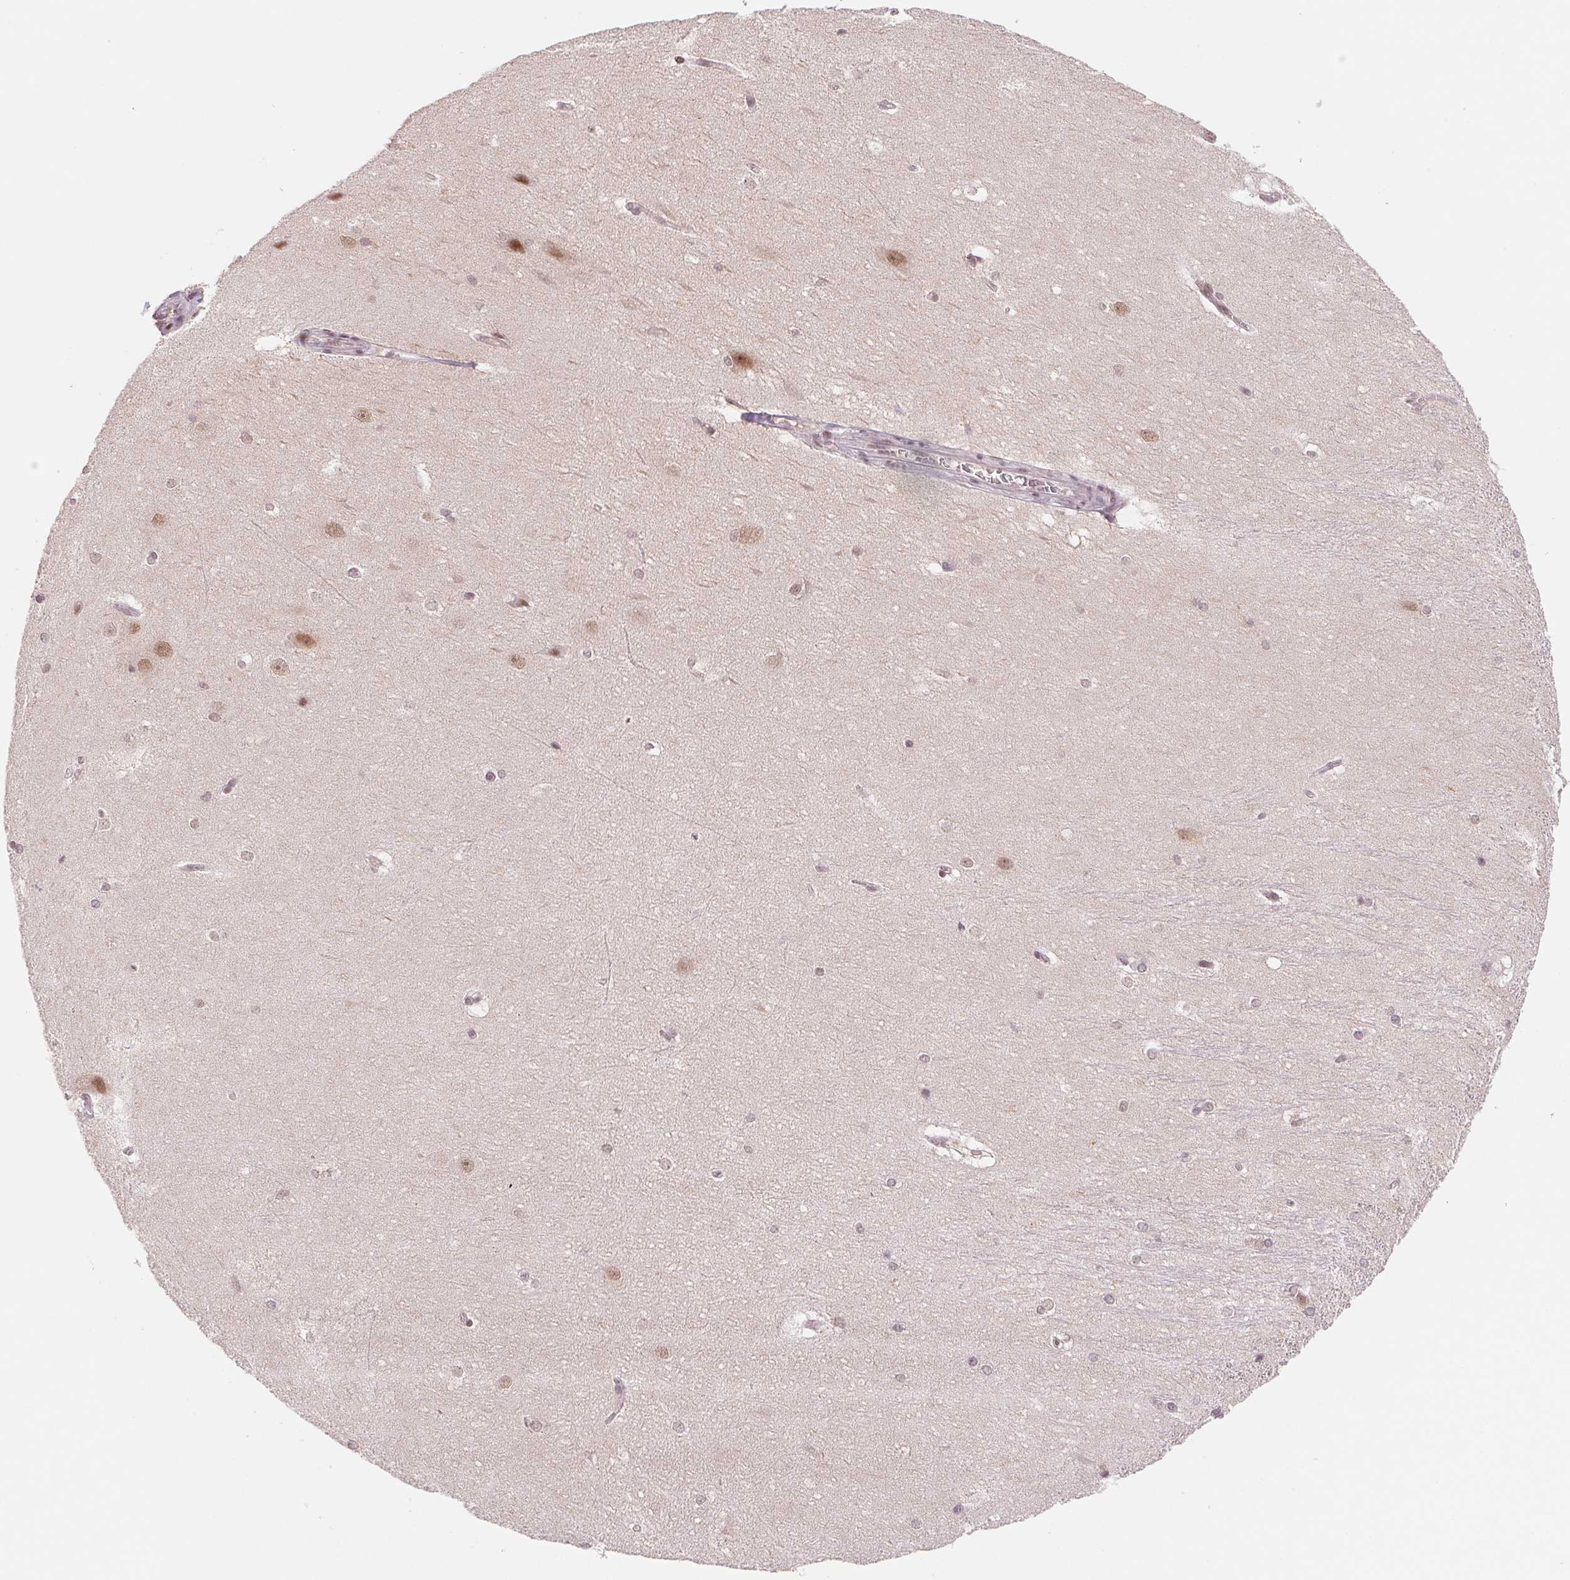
{"staining": {"intensity": "moderate", "quantity": "<25%", "location": "nuclear"}, "tissue": "hippocampus", "cell_type": "Glial cells", "image_type": "normal", "snomed": [{"axis": "morphology", "description": "Normal tissue, NOS"}, {"axis": "topography", "description": "Cerebral cortex"}, {"axis": "topography", "description": "Hippocampus"}], "caption": "Immunohistochemistry (IHC) histopathology image of normal hippocampus stained for a protein (brown), which displays low levels of moderate nuclear positivity in about <25% of glial cells.", "gene": "DNAJB6", "patient": {"sex": "female", "age": 19}}